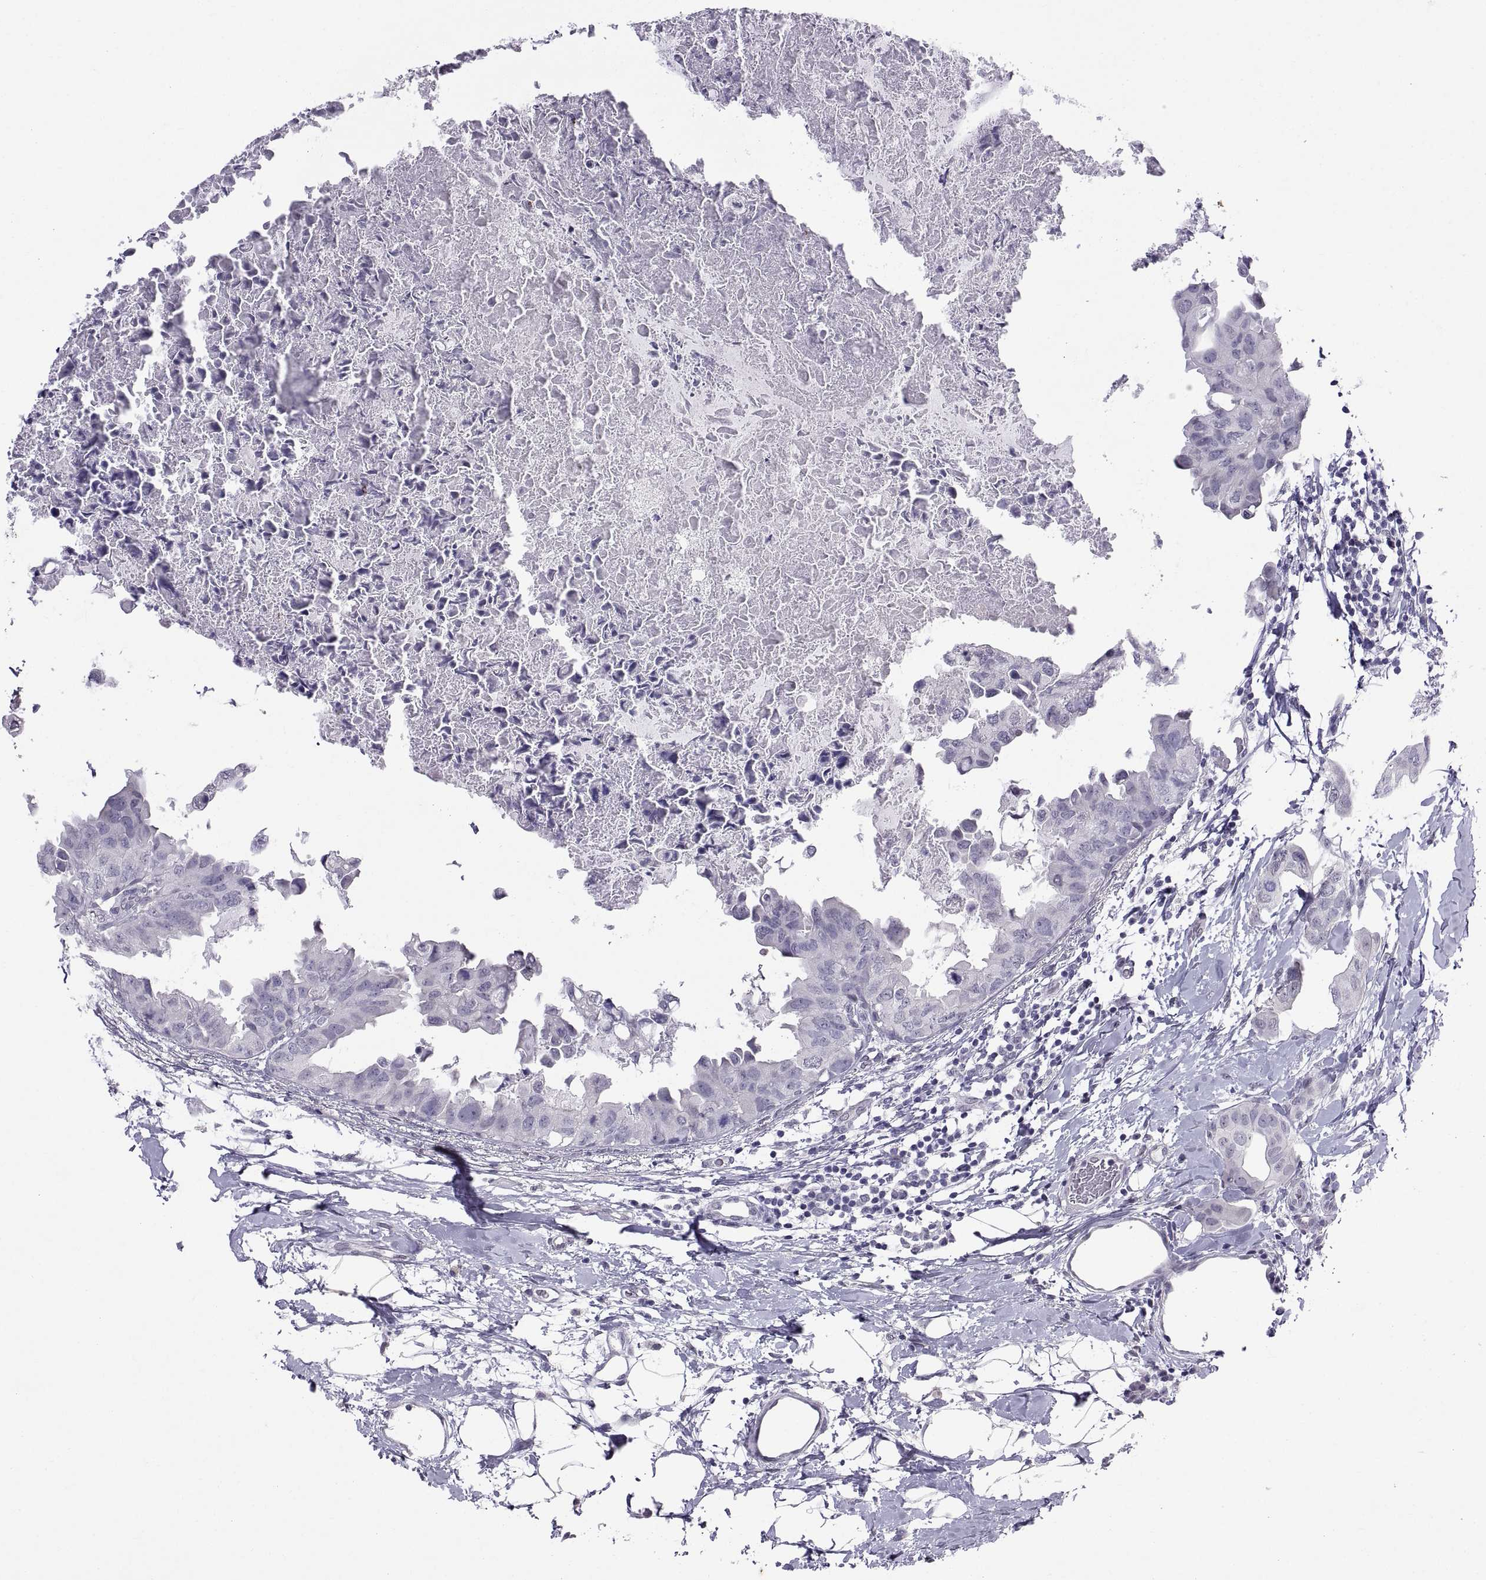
{"staining": {"intensity": "negative", "quantity": "none", "location": "none"}, "tissue": "breast cancer", "cell_type": "Tumor cells", "image_type": "cancer", "snomed": [{"axis": "morphology", "description": "Normal tissue, NOS"}, {"axis": "morphology", "description": "Duct carcinoma"}, {"axis": "topography", "description": "Breast"}], "caption": "Tumor cells are negative for protein expression in human breast cancer.", "gene": "KRT77", "patient": {"sex": "female", "age": 40}}